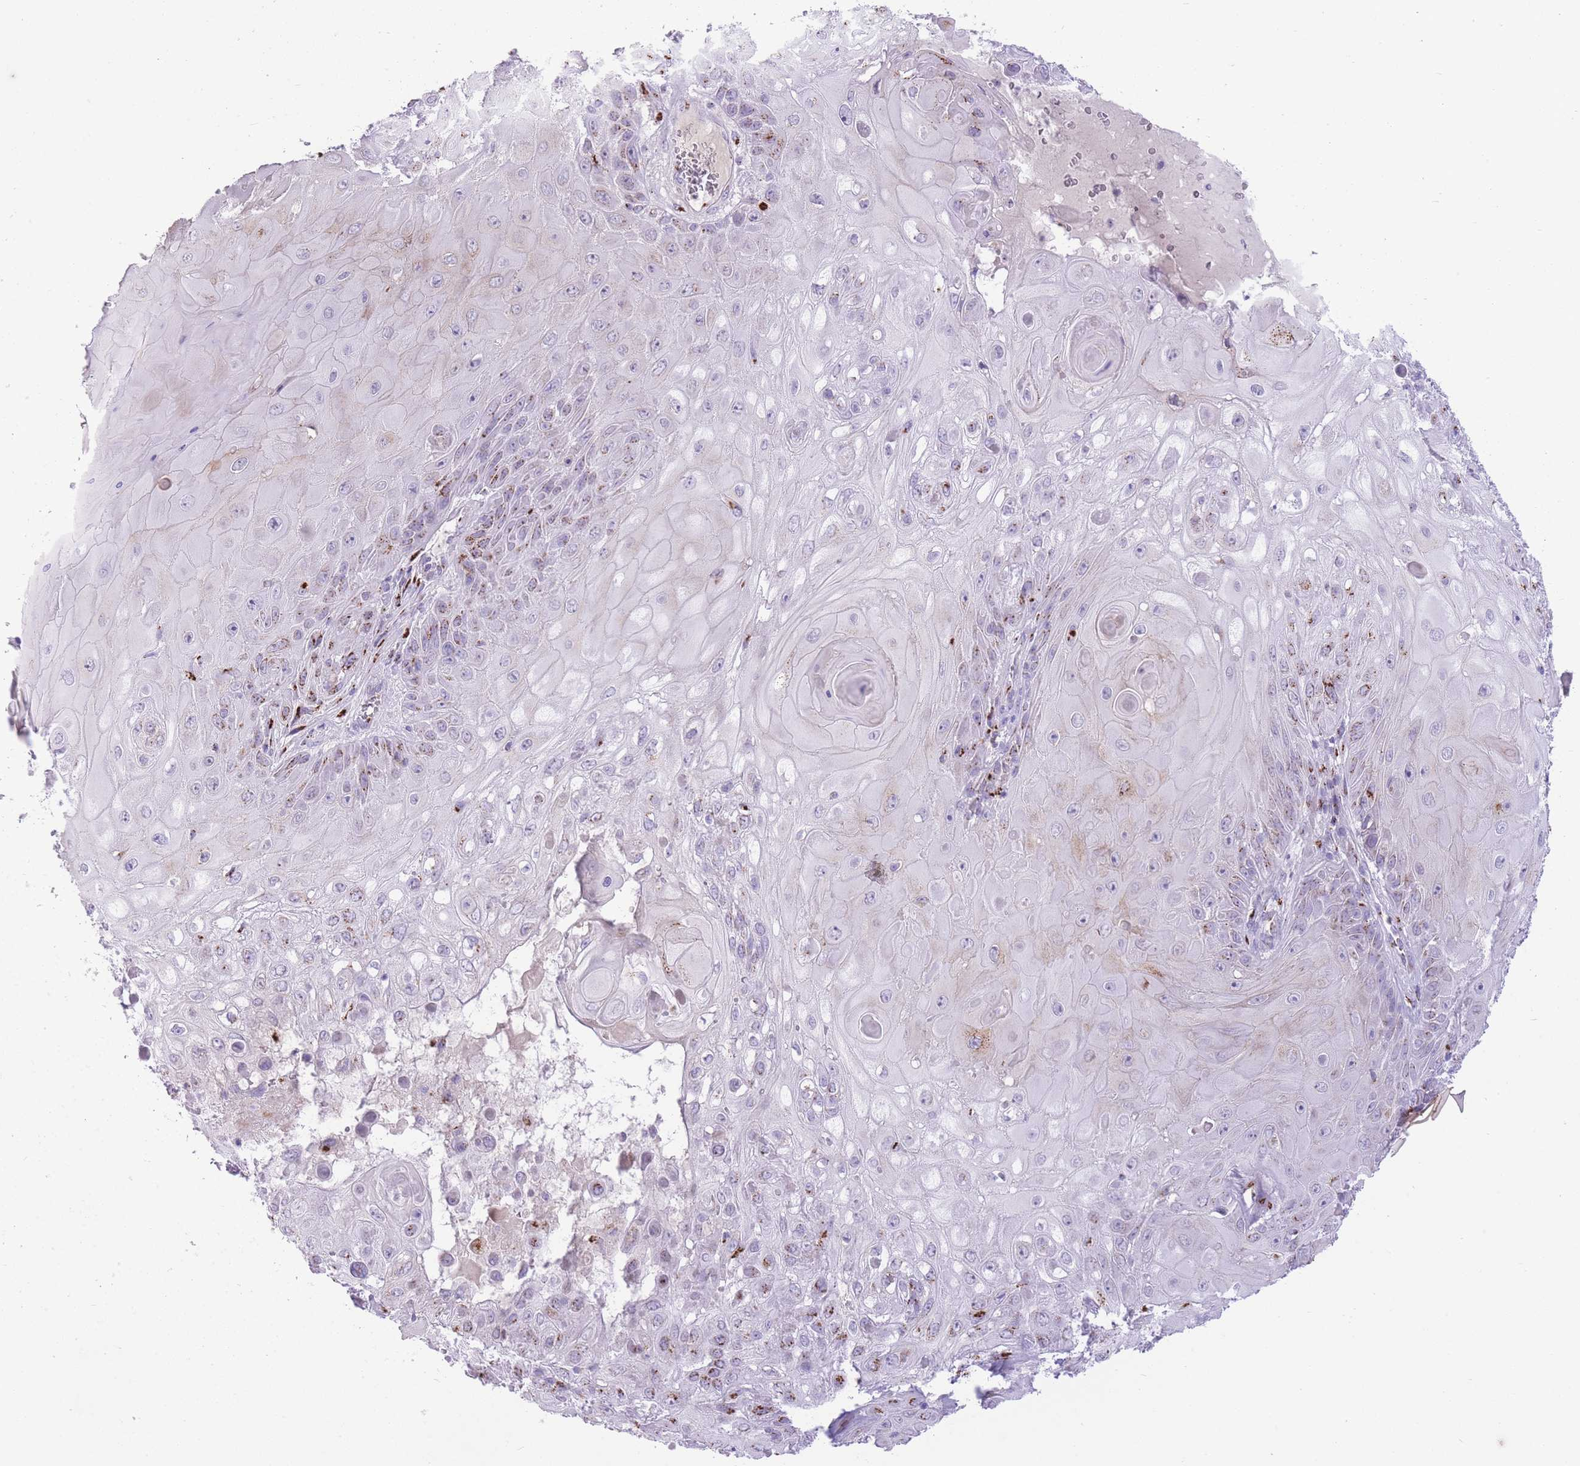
{"staining": {"intensity": "moderate", "quantity": "25%-75%", "location": "cytoplasmic/membranous"}, "tissue": "skin cancer", "cell_type": "Tumor cells", "image_type": "cancer", "snomed": [{"axis": "morphology", "description": "Normal tissue, NOS"}, {"axis": "morphology", "description": "Squamous cell carcinoma, NOS"}, {"axis": "topography", "description": "Skin"}, {"axis": "topography", "description": "Cartilage tissue"}], "caption": "Protein expression analysis of human skin squamous cell carcinoma reveals moderate cytoplasmic/membranous staining in about 25%-75% of tumor cells.", "gene": "B4GALT2", "patient": {"sex": "female", "age": 79}}